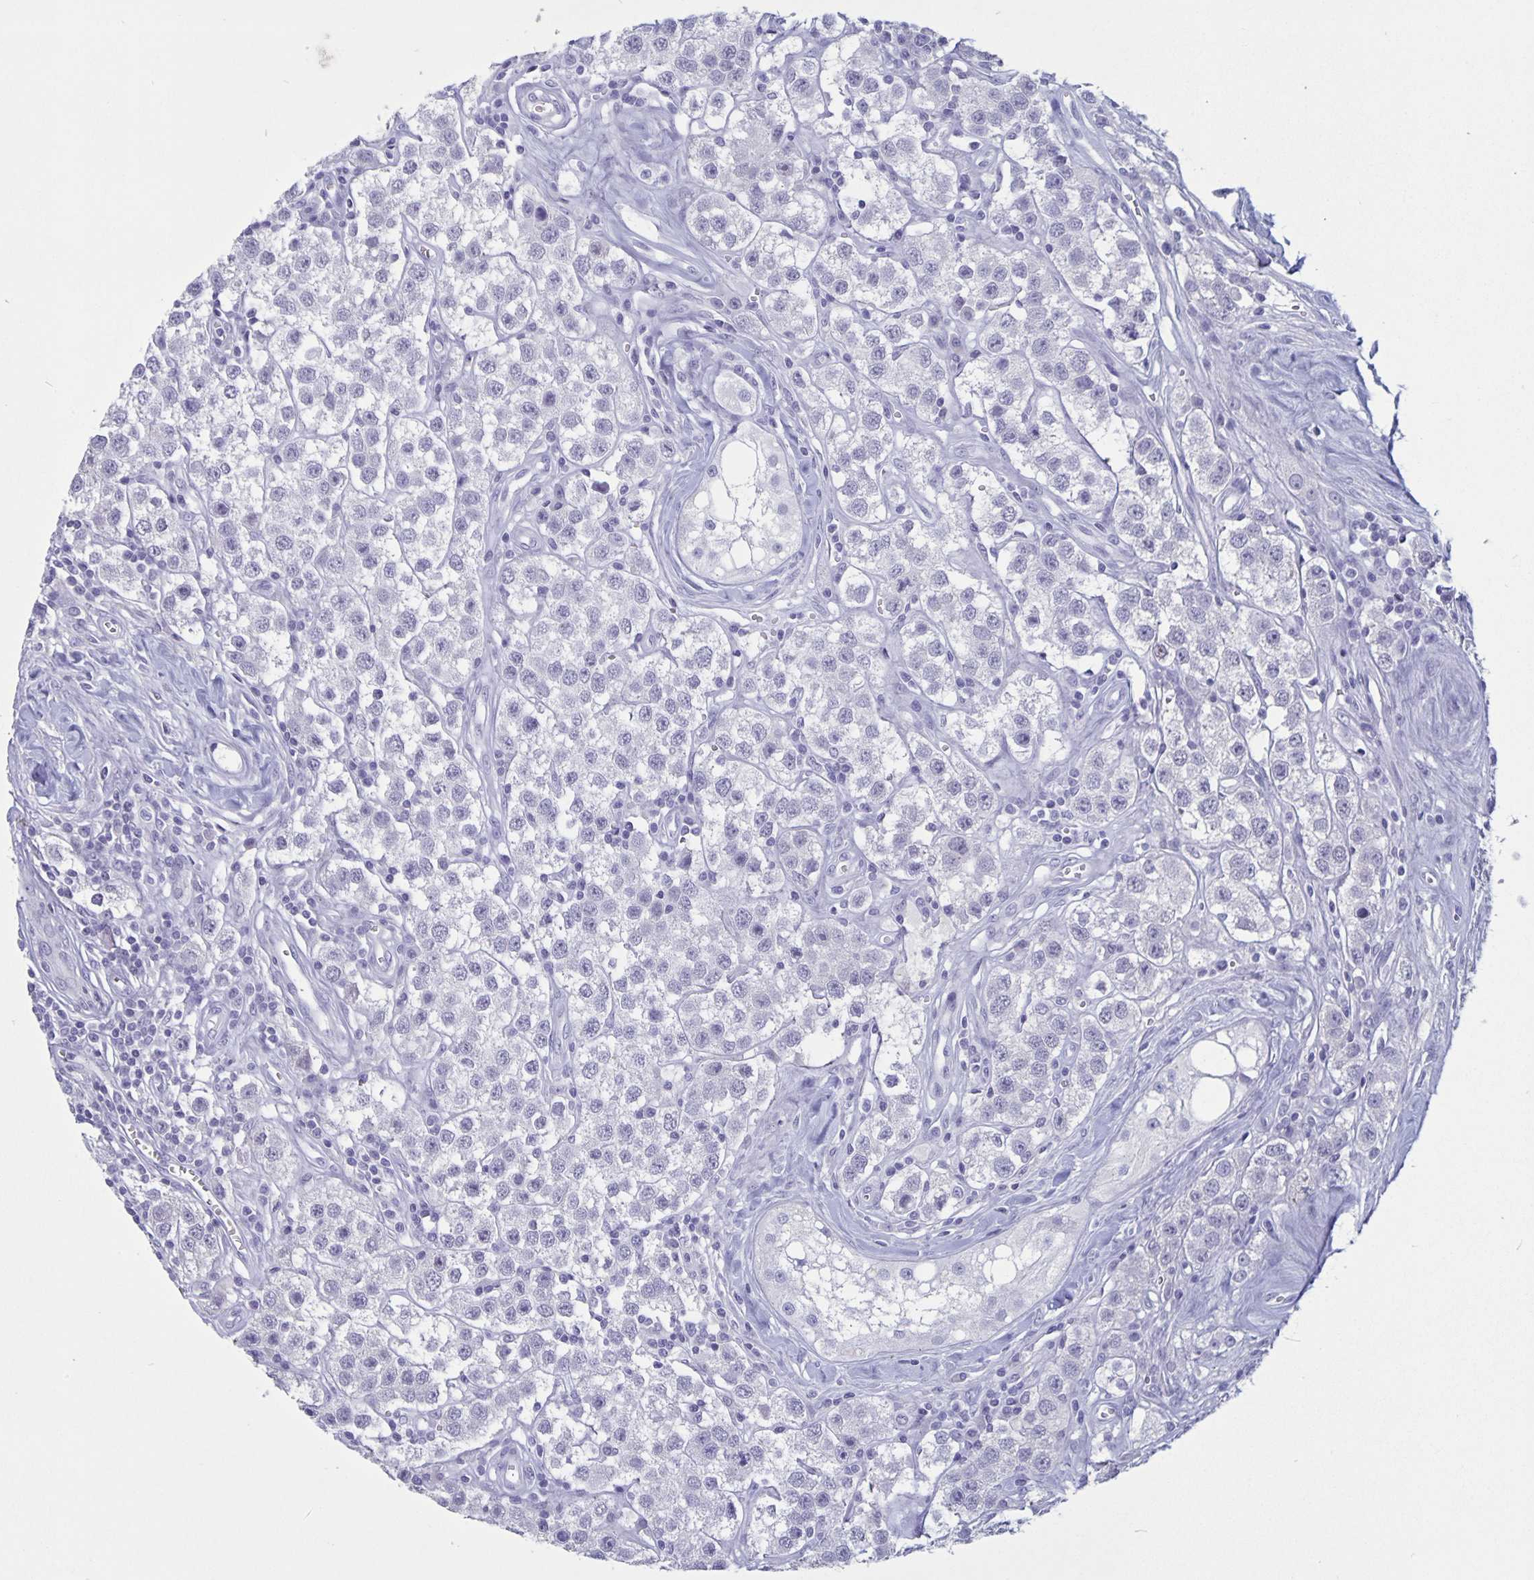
{"staining": {"intensity": "negative", "quantity": "none", "location": "none"}, "tissue": "testis cancer", "cell_type": "Tumor cells", "image_type": "cancer", "snomed": [{"axis": "morphology", "description": "Seminoma, NOS"}, {"axis": "topography", "description": "Testis"}], "caption": "This is a histopathology image of IHC staining of testis seminoma, which shows no staining in tumor cells.", "gene": "BPIFA3", "patient": {"sex": "male", "age": 34}}